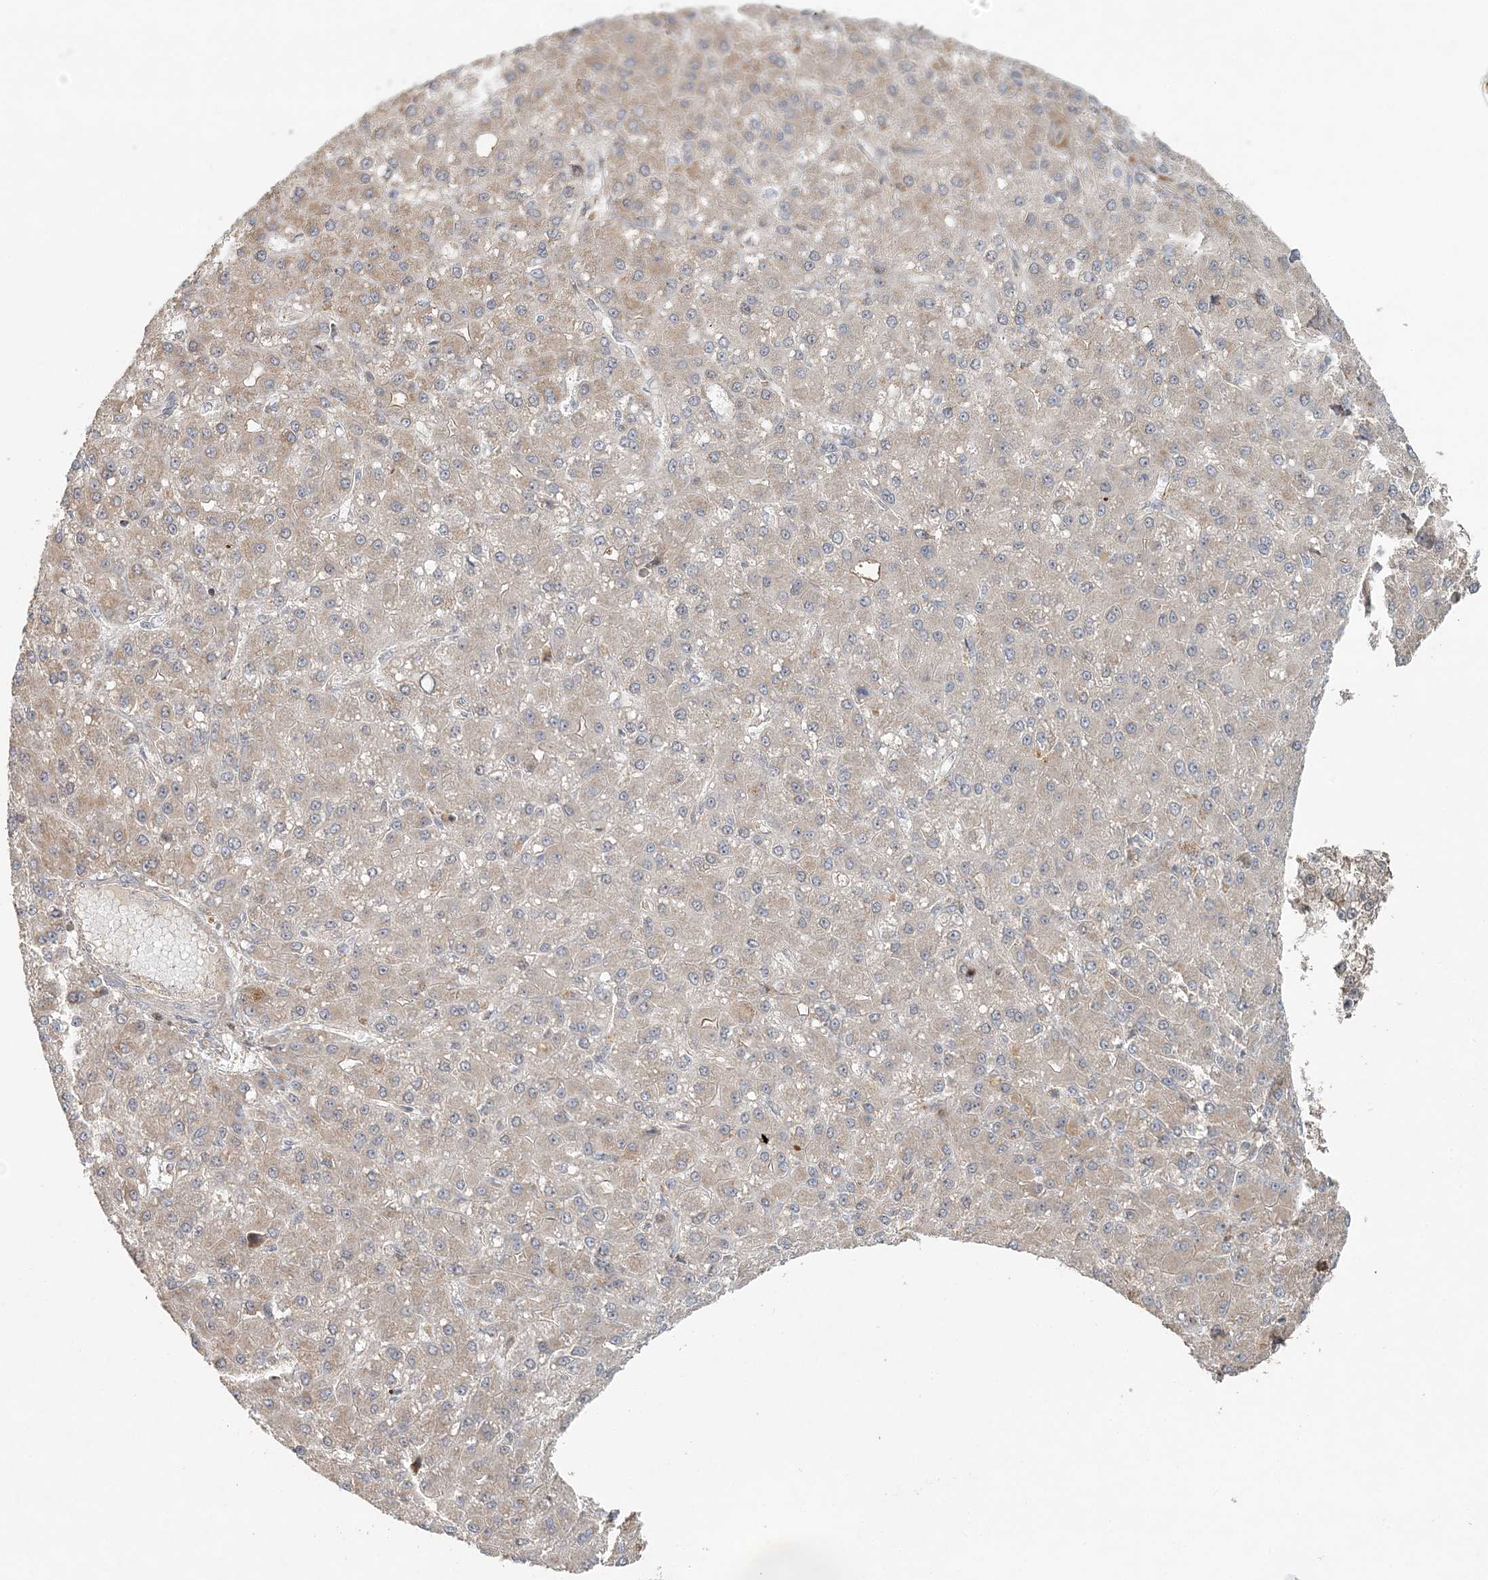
{"staining": {"intensity": "moderate", "quantity": "25%-75%", "location": "cytoplasmic/membranous"}, "tissue": "liver cancer", "cell_type": "Tumor cells", "image_type": "cancer", "snomed": [{"axis": "morphology", "description": "Carcinoma, Hepatocellular, NOS"}, {"axis": "topography", "description": "Liver"}], "caption": "Human liver hepatocellular carcinoma stained for a protein (brown) reveals moderate cytoplasmic/membranous positive staining in approximately 25%-75% of tumor cells.", "gene": "MMUT", "patient": {"sex": "male", "age": 67}}